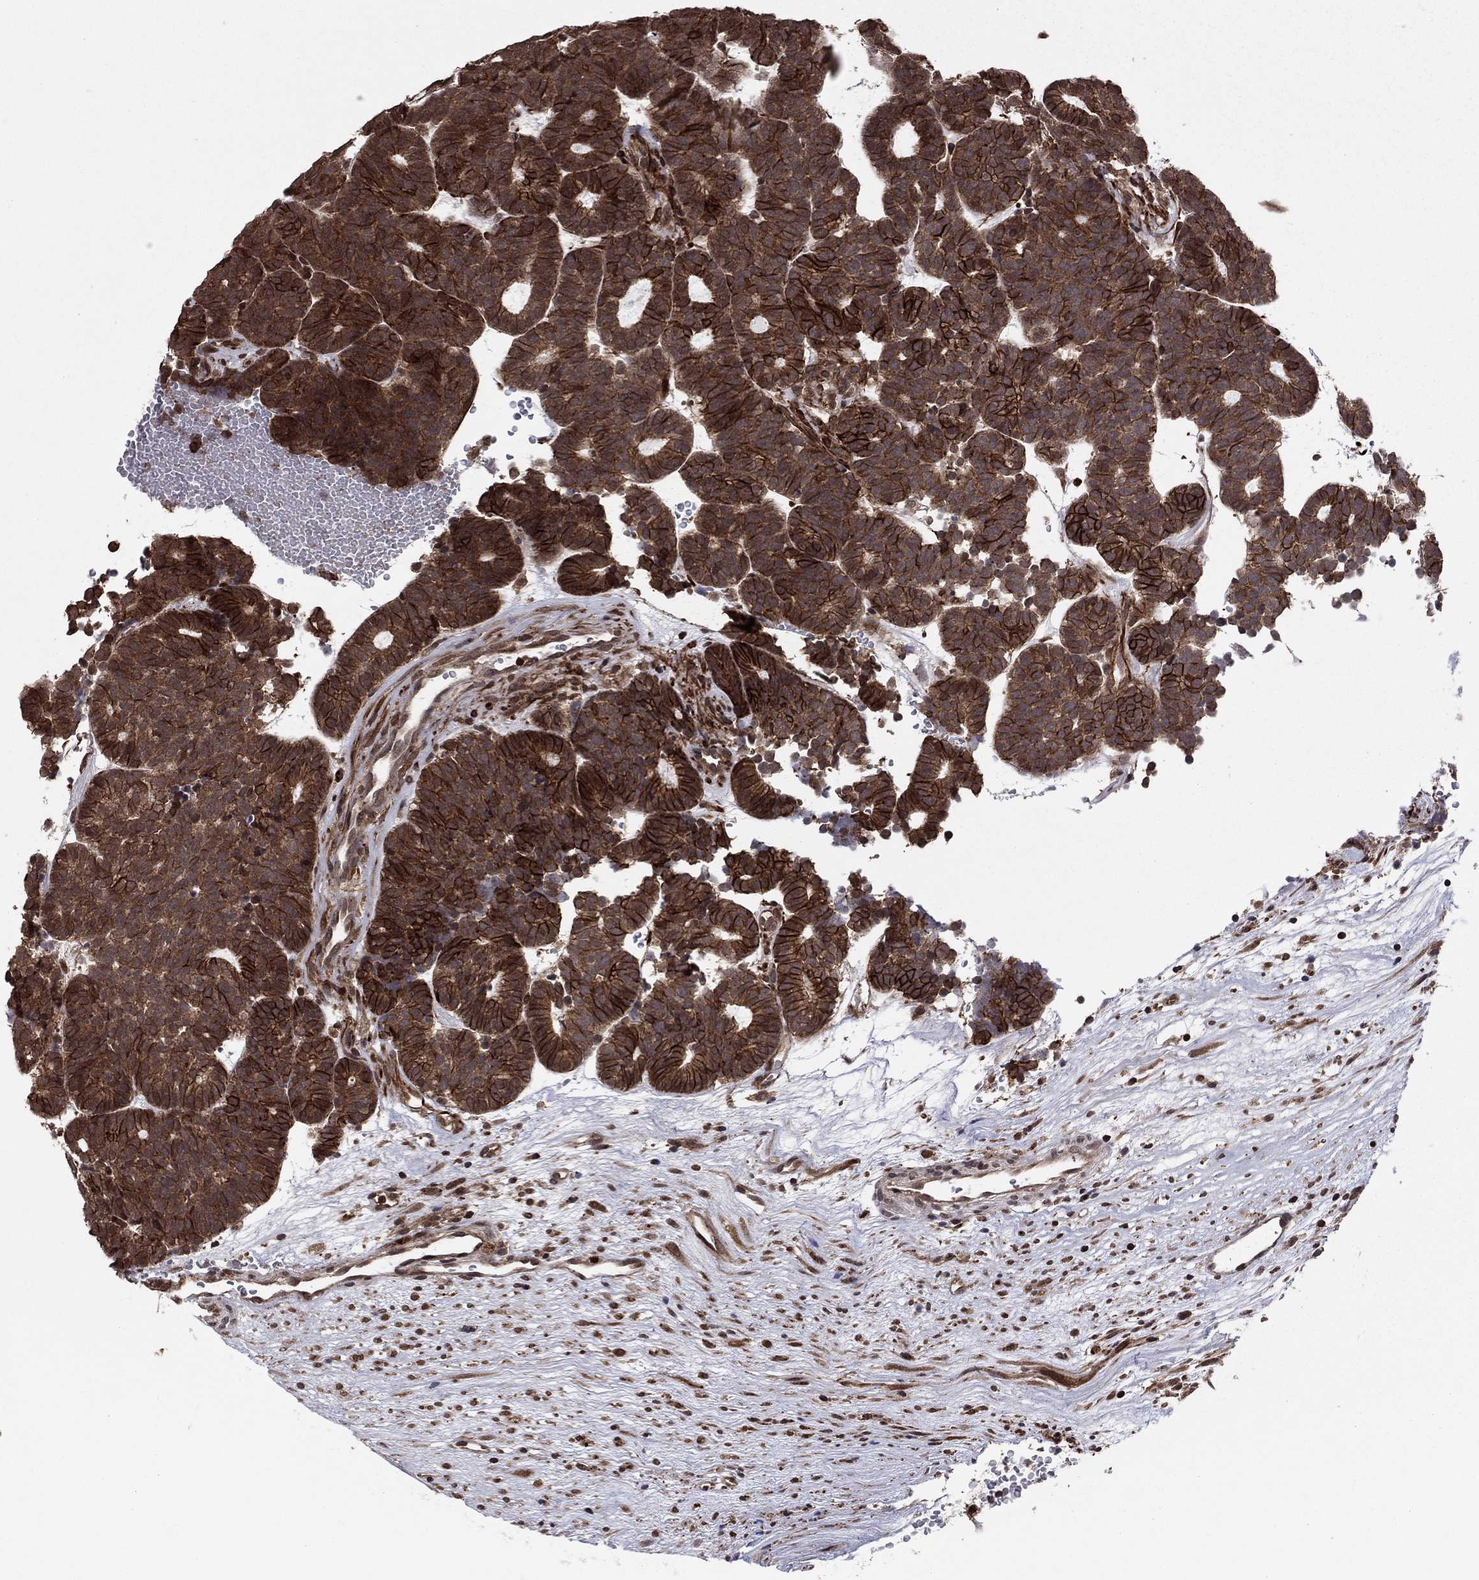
{"staining": {"intensity": "strong", "quantity": "25%-75%", "location": "cytoplasmic/membranous"}, "tissue": "head and neck cancer", "cell_type": "Tumor cells", "image_type": "cancer", "snomed": [{"axis": "morphology", "description": "Adenocarcinoma, NOS"}, {"axis": "topography", "description": "Head-Neck"}], "caption": "Head and neck cancer stained with a protein marker displays strong staining in tumor cells.", "gene": "SSX2IP", "patient": {"sex": "female", "age": 81}}